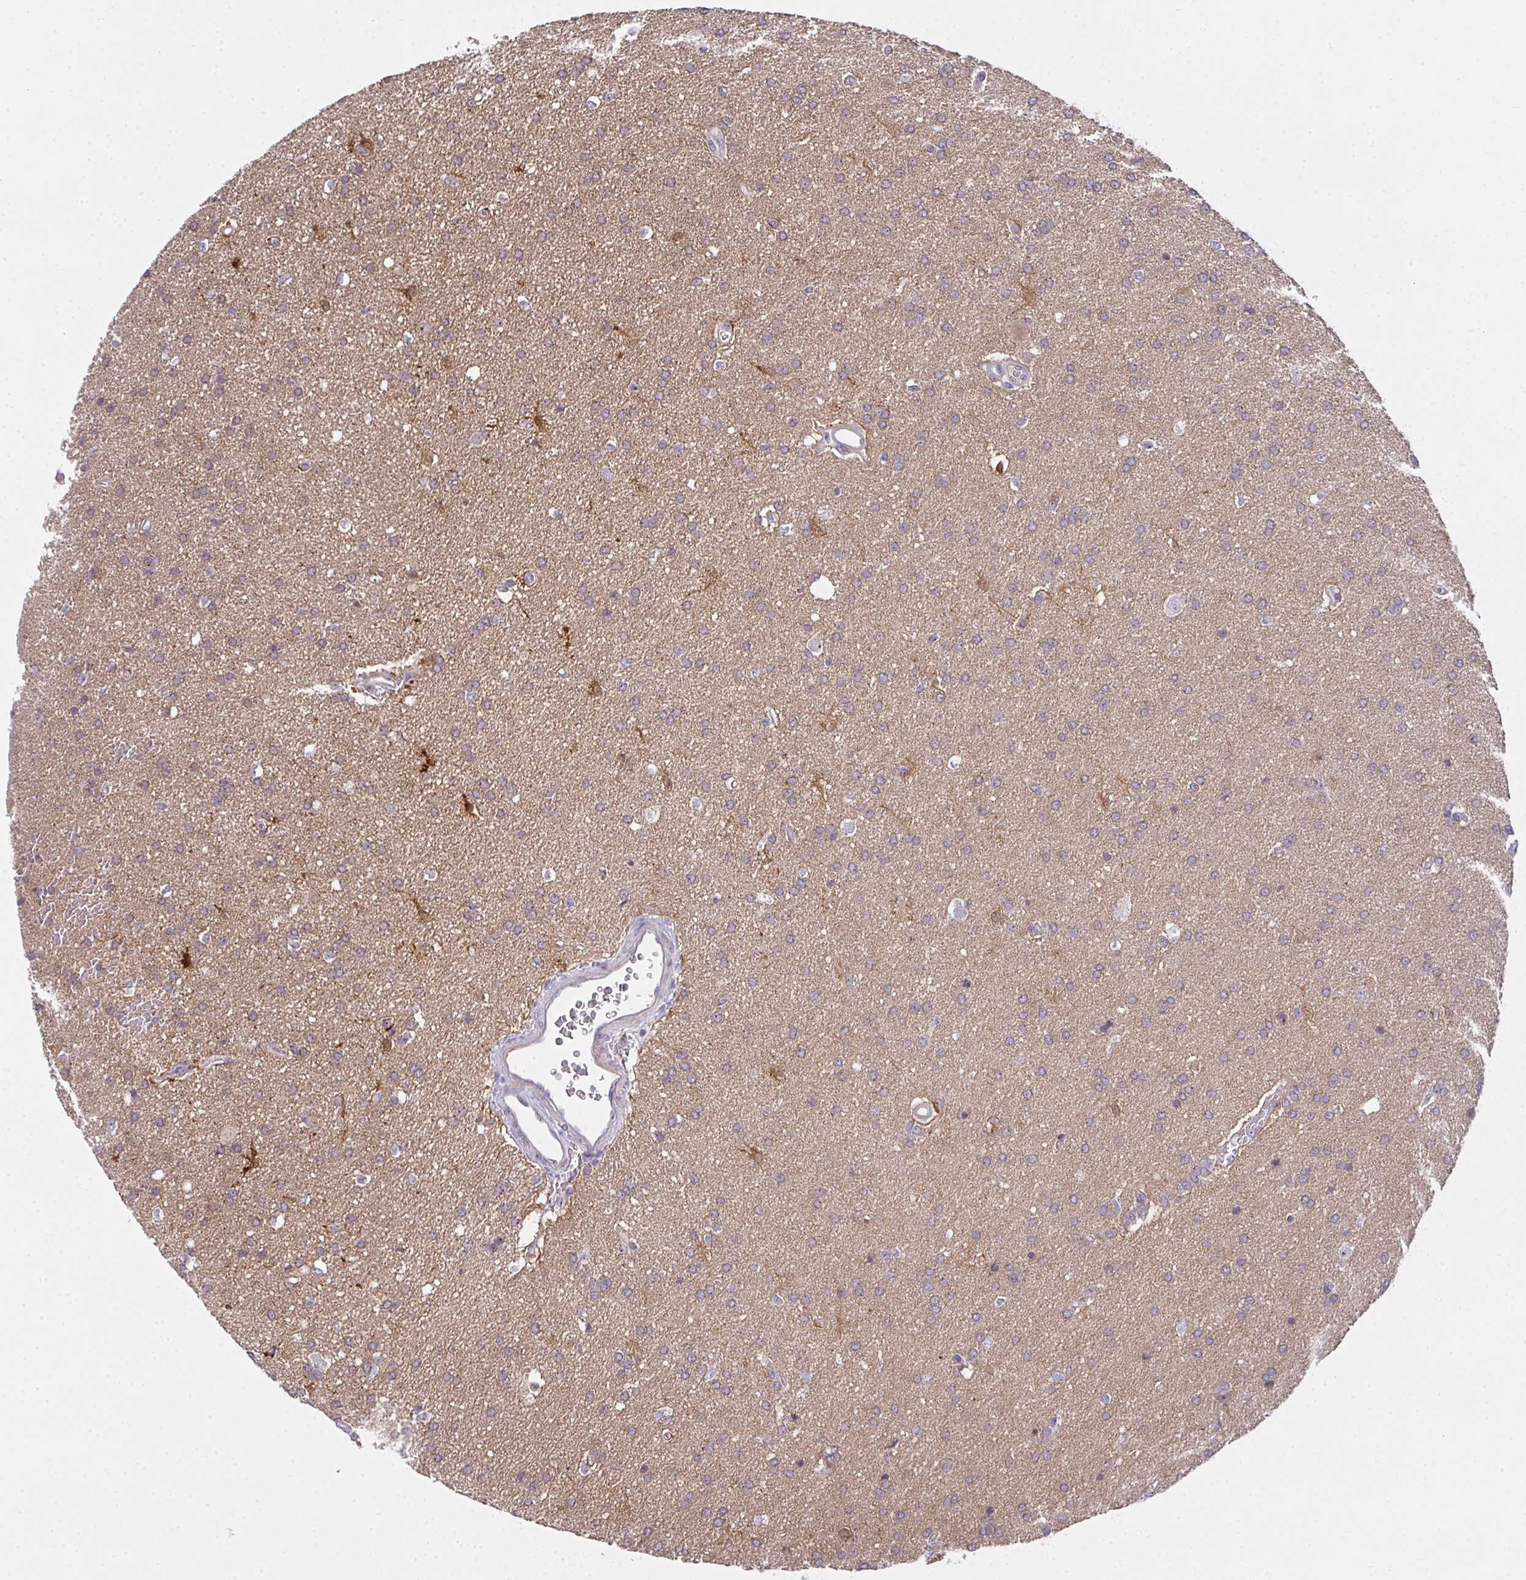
{"staining": {"intensity": "weak", "quantity": "25%-75%", "location": "cytoplasmic/membranous"}, "tissue": "glioma", "cell_type": "Tumor cells", "image_type": "cancer", "snomed": [{"axis": "morphology", "description": "Glioma, malignant, Low grade"}, {"axis": "topography", "description": "Brain"}], "caption": "Immunohistochemistry (IHC) (DAB (3,3'-diaminobenzidine)) staining of human glioma reveals weak cytoplasmic/membranous protein expression in about 25%-75% of tumor cells.", "gene": "NT5C1A", "patient": {"sex": "female", "age": 34}}